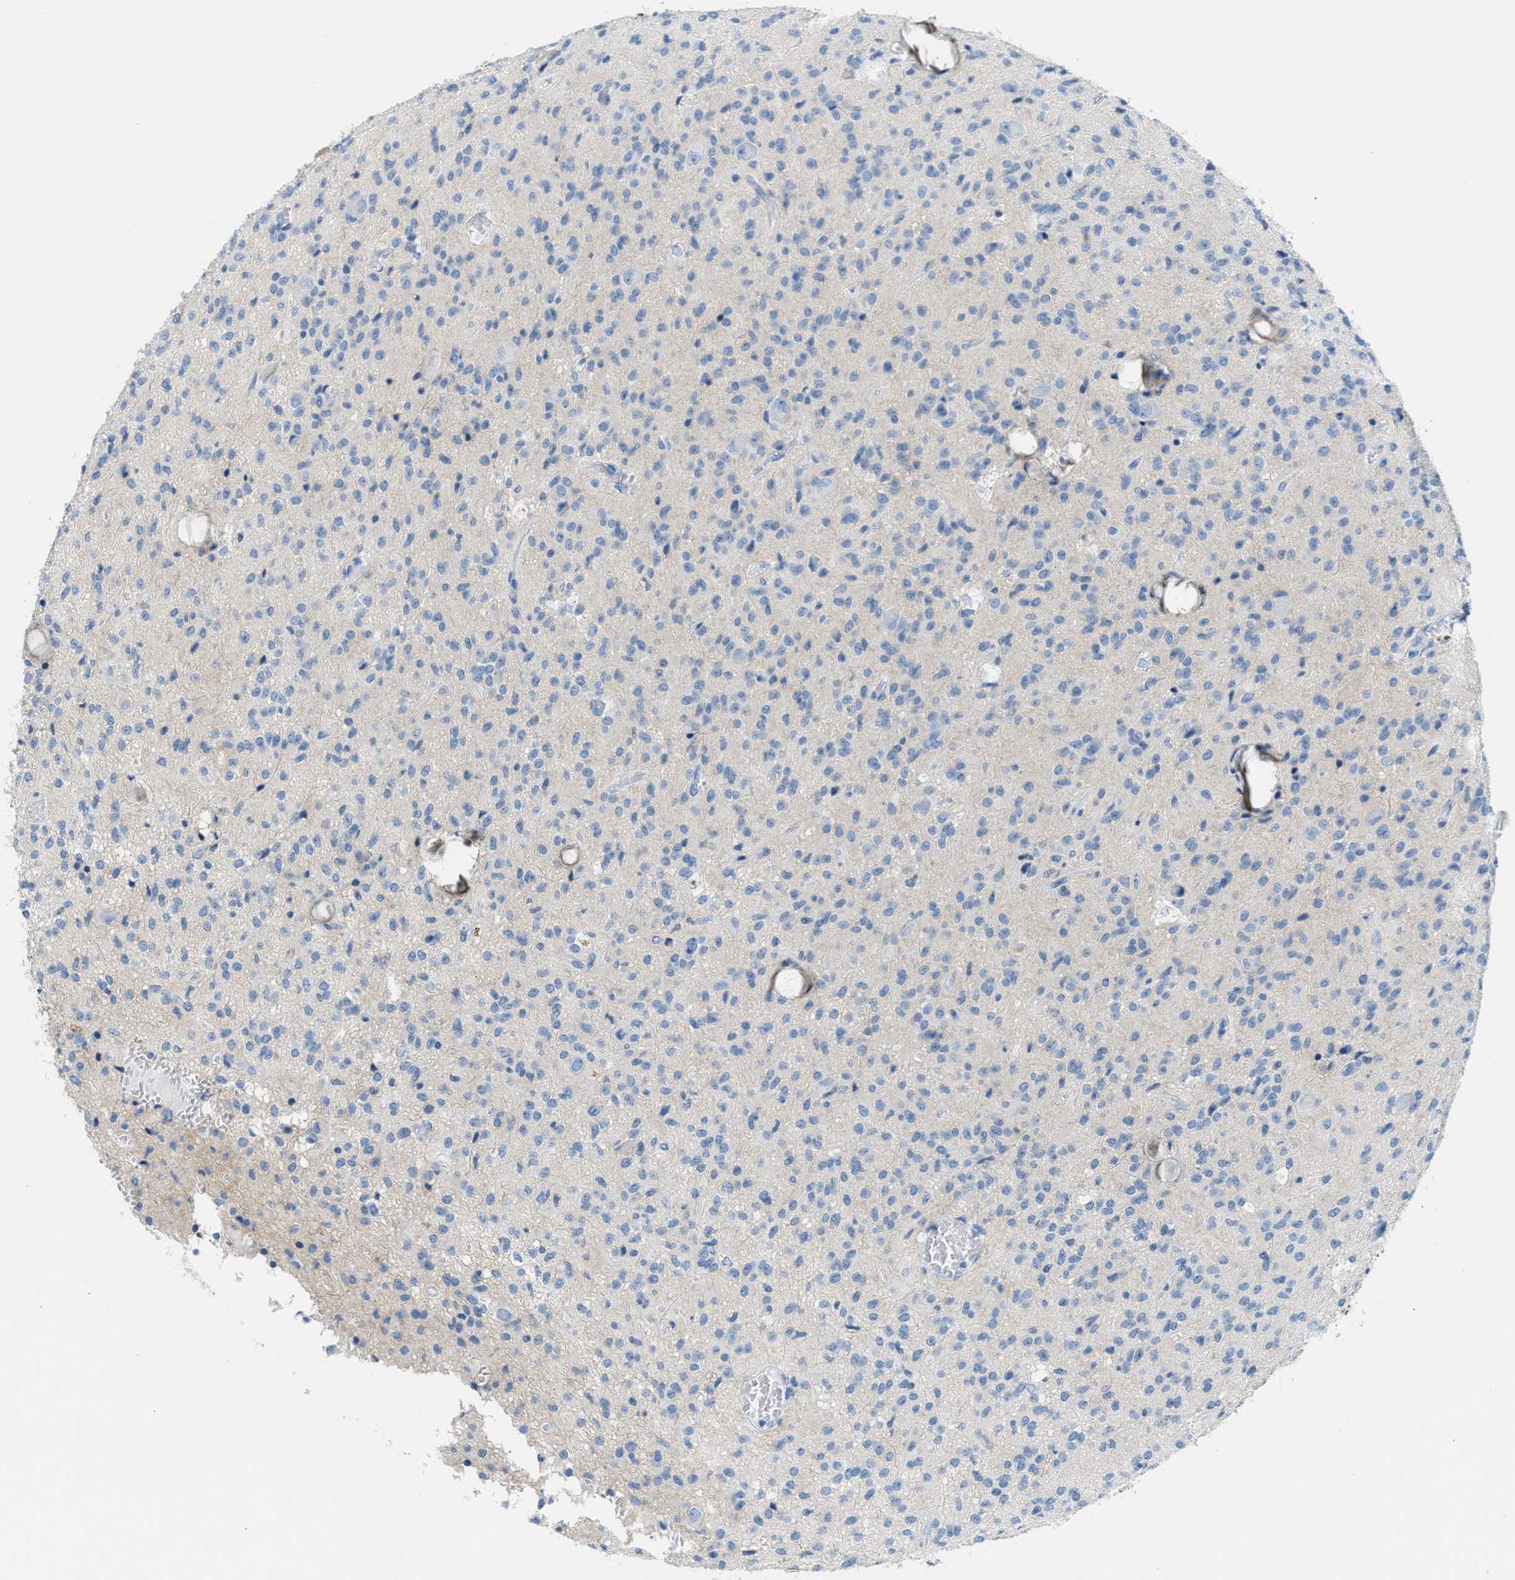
{"staining": {"intensity": "negative", "quantity": "none", "location": "none"}, "tissue": "glioma", "cell_type": "Tumor cells", "image_type": "cancer", "snomed": [{"axis": "morphology", "description": "Glioma, malignant, High grade"}, {"axis": "topography", "description": "Brain"}], "caption": "Tumor cells are negative for protein expression in human glioma.", "gene": "GPM6A", "patient": {"sex": "female", "age": 59}}